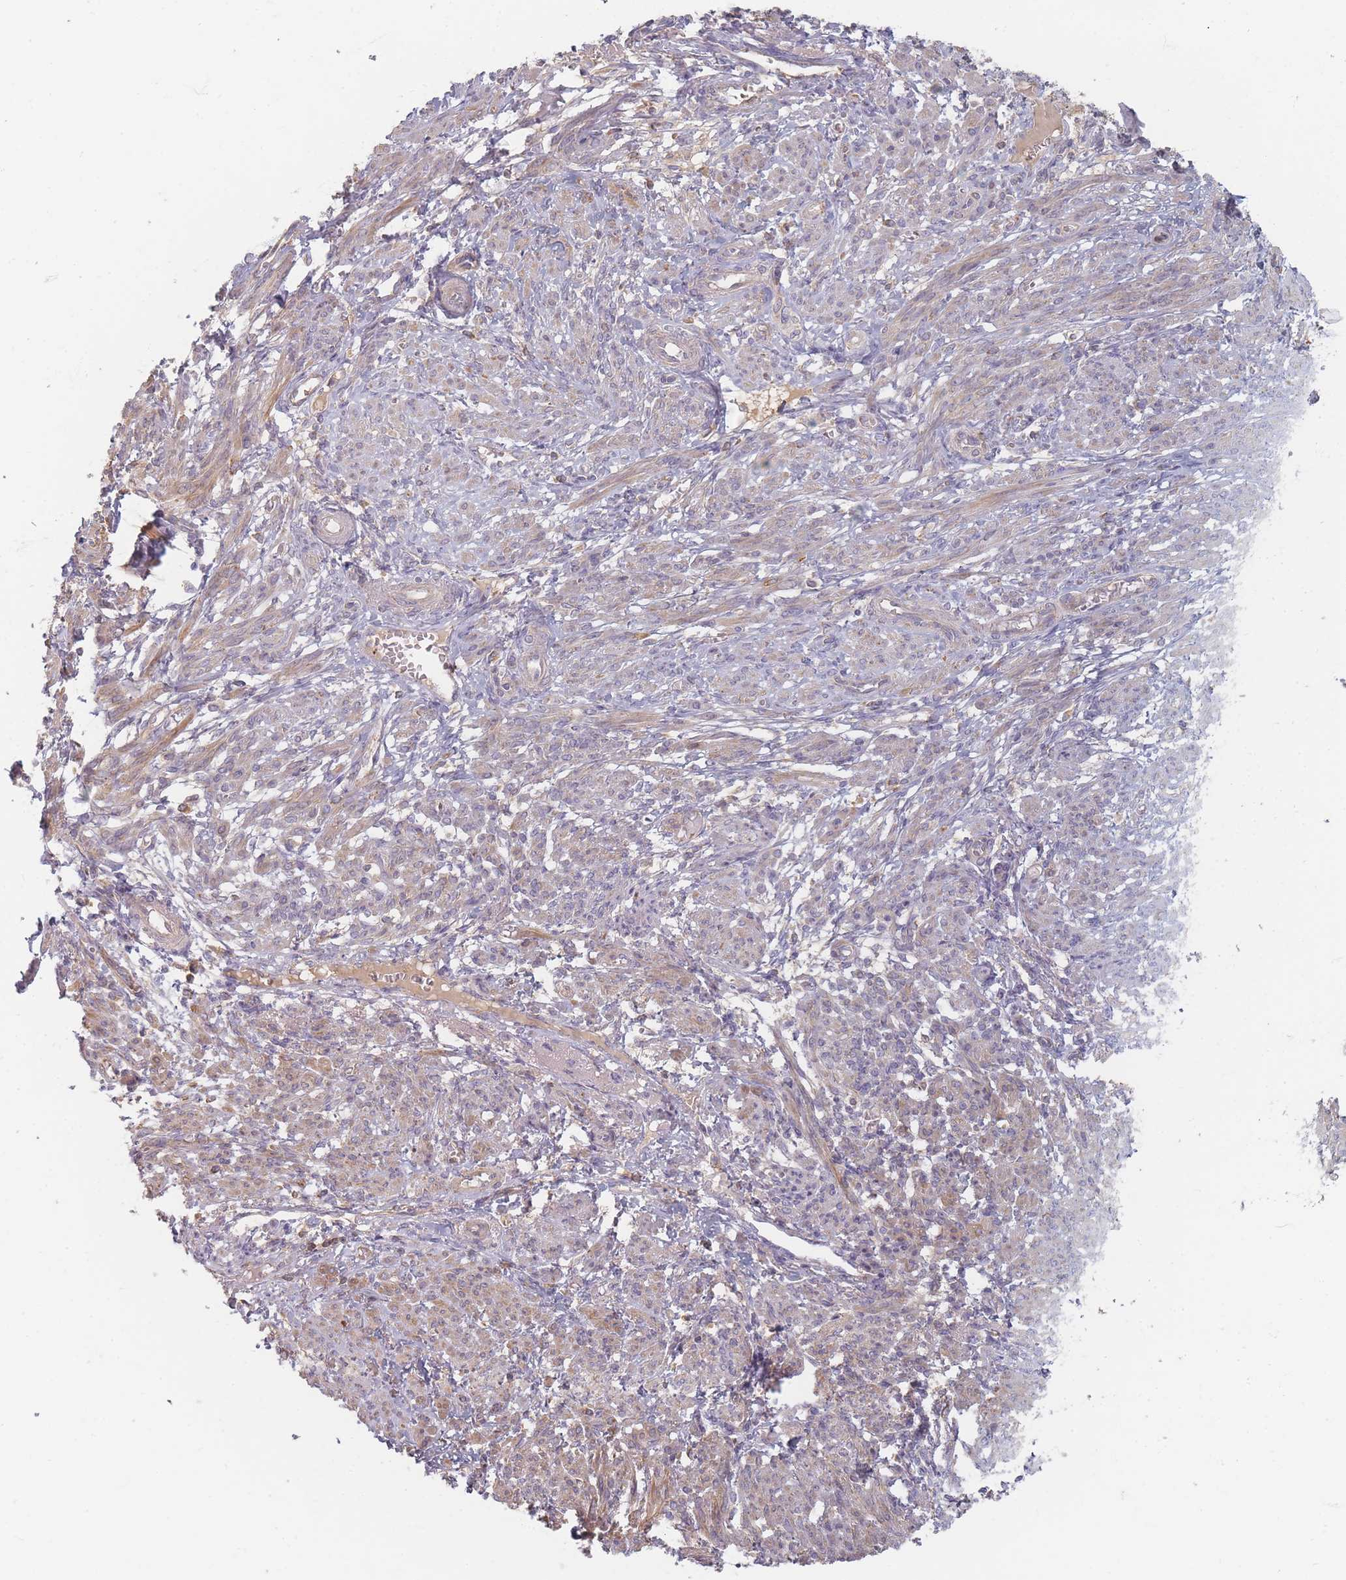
{"staining": {"intensity": "moderate", "quantity": "<25%", "location": "cytoplasmic/membranous"}, "tissue": "smooth muscle", "cell_type": "Smooth muscle cells", "image_type": "normal", "snomed": [{"axis": "morphology", "description": "Normal tissue, NOS"}, {"axis": "topography", "description": "Smooth muscle"}], "caption": "Unremarkable smooth muscle exhibits moderate cytoplasmic/membranous expression in approximately <25% of smooth muscle cells, visualized by immunohistochemistry. The staining is performed using DAB brown chromogen to label protein expression. The nuclei are counter-stained blue using hematoxylin.", "gene": "SLC35F3", "patient": {"sex": "female", "age": 39}}